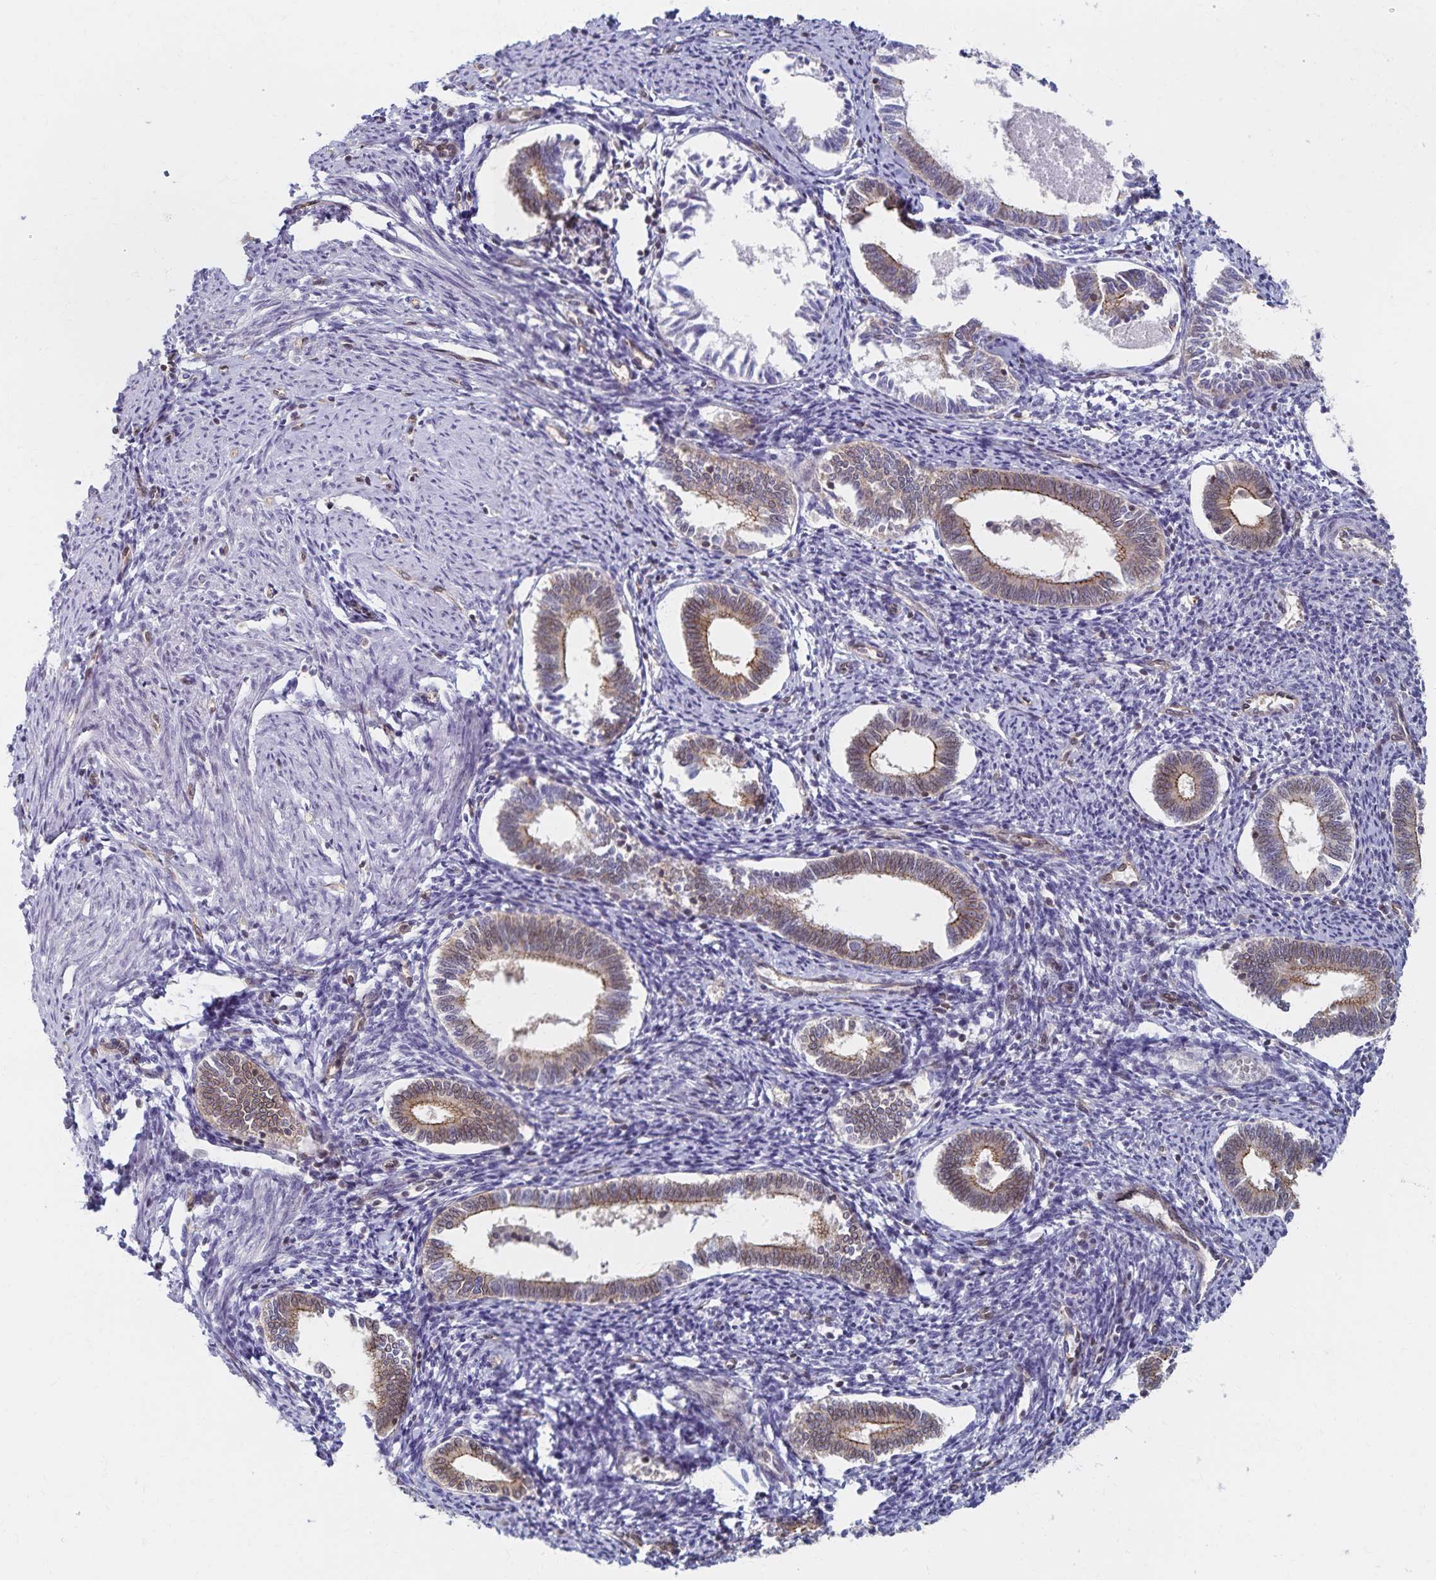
{"staining": {"intensity": "negative", "quantity": "none", "location": "none"}, "tissue": "endometrium", "cell_type": "Cells in endometrial stroma", "image_type": "normal", "snomed": [{"axis": "morphology", "description": "Normal tissue, NOS"}, {"axis": "topography", "description": "Endometrium"}], "caption": "High power microscopy image of an immunohistochemistry image of unremarkable endometrium, revealing no significant expression in cells in endometrial stroma.", "gene": "RAB9B", "patient": {"sex": "female", "age": 41}}